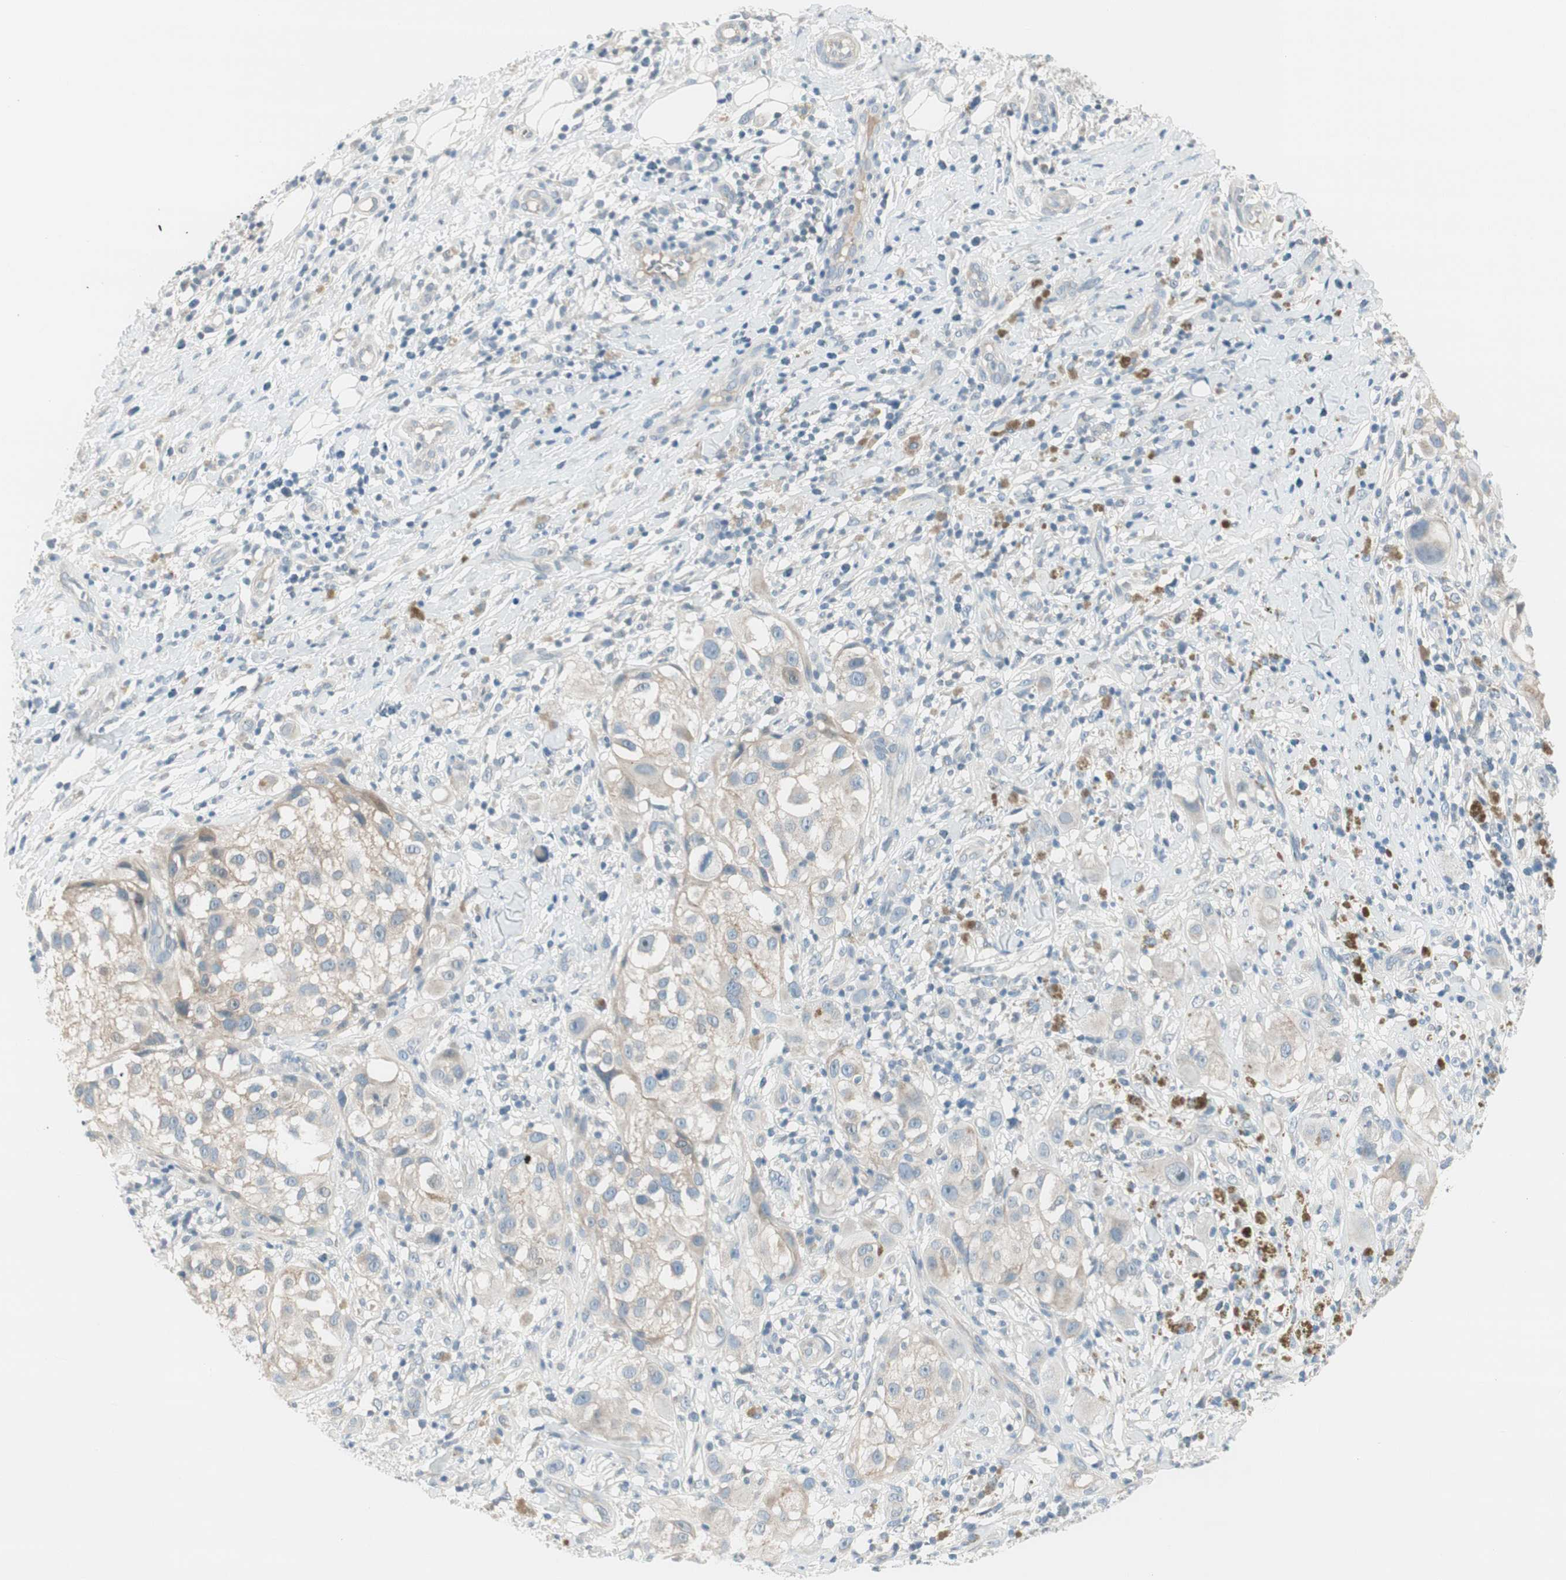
{"staining": {"intensity": "weak", "quantity": ">75%", "location": "cytoplasmic/membranous"}, "tissue": "melanoma", "cell_type": "Tumor cells", "image_type": "cancer", "snomed": [{"axis": "morphology", "description": "Necrosis, NOS"}, {"axis": "morphology", "description": "Malignant melanoma, NOS"}, {"axis": "topography", "description": "Skin"}], "caption": "Protein analysis of melanoma tissue exhibits weak cytoplasmic/membranous expression in approximately >75% of tumor cells.", "gene": "EVA1A", "patient": {"sex": "female", "age": 87}}